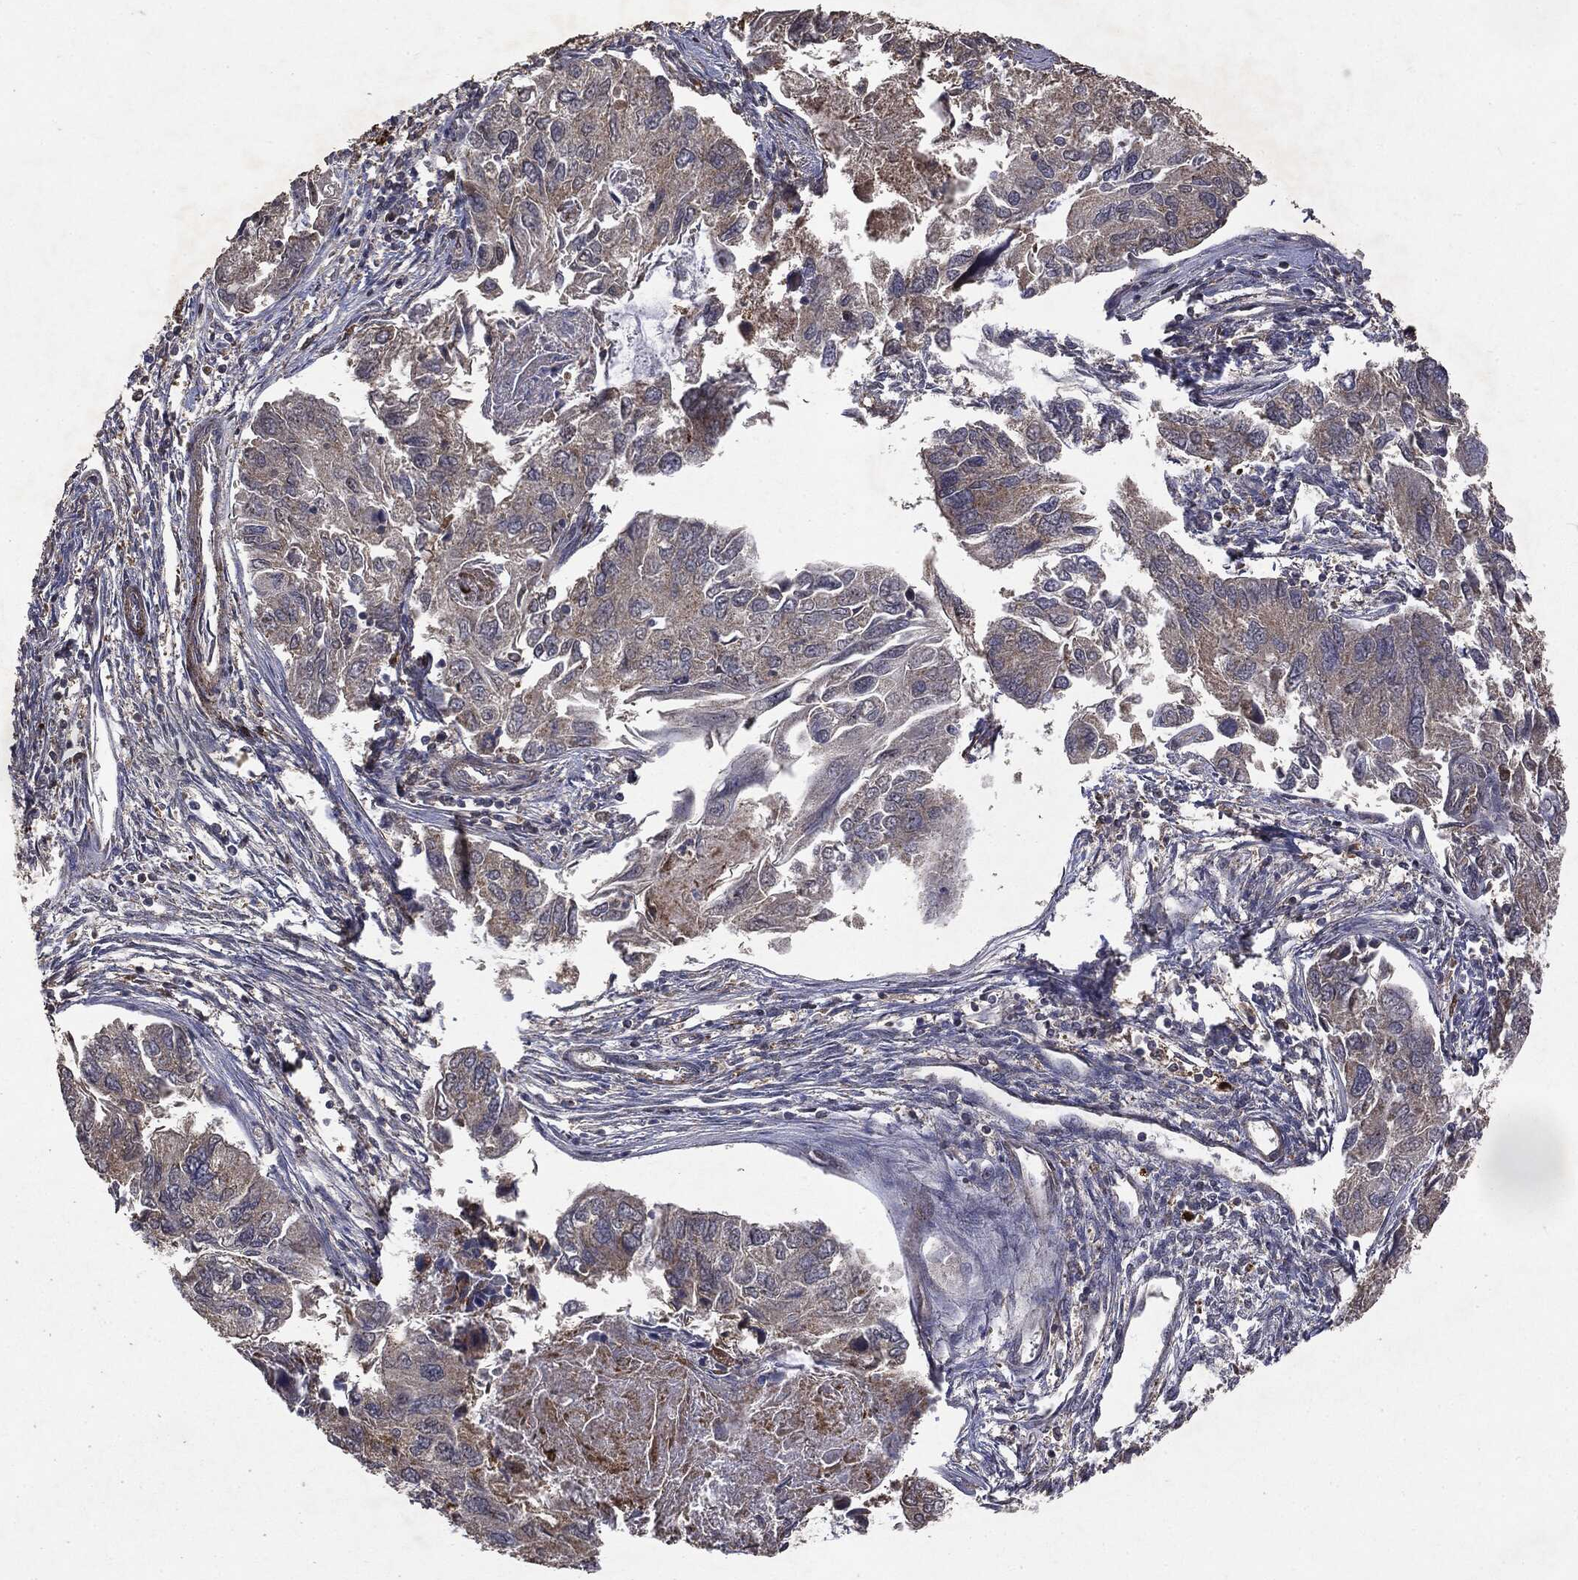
{"staining": {"intensity": "weak", "quantity": "<25%", "location": "cytoplasmic/membranous"}, "tissue": "endometrial cancer", "cell_type": "Tumor cells", "image_type": "cancer", "snomed": [{"axis": "morphology", "description": "Carcinoma, NOS"}, {"axis": "topography", "description": "Uterus"}], "caption": "Tumor cells are negative for protein expression in human endometrial cancer (carcinoma). (IHC, brightfield microscopy, high magnification).", "gene": "PTEN", "patient": {"sex": "female", "age": 76}}